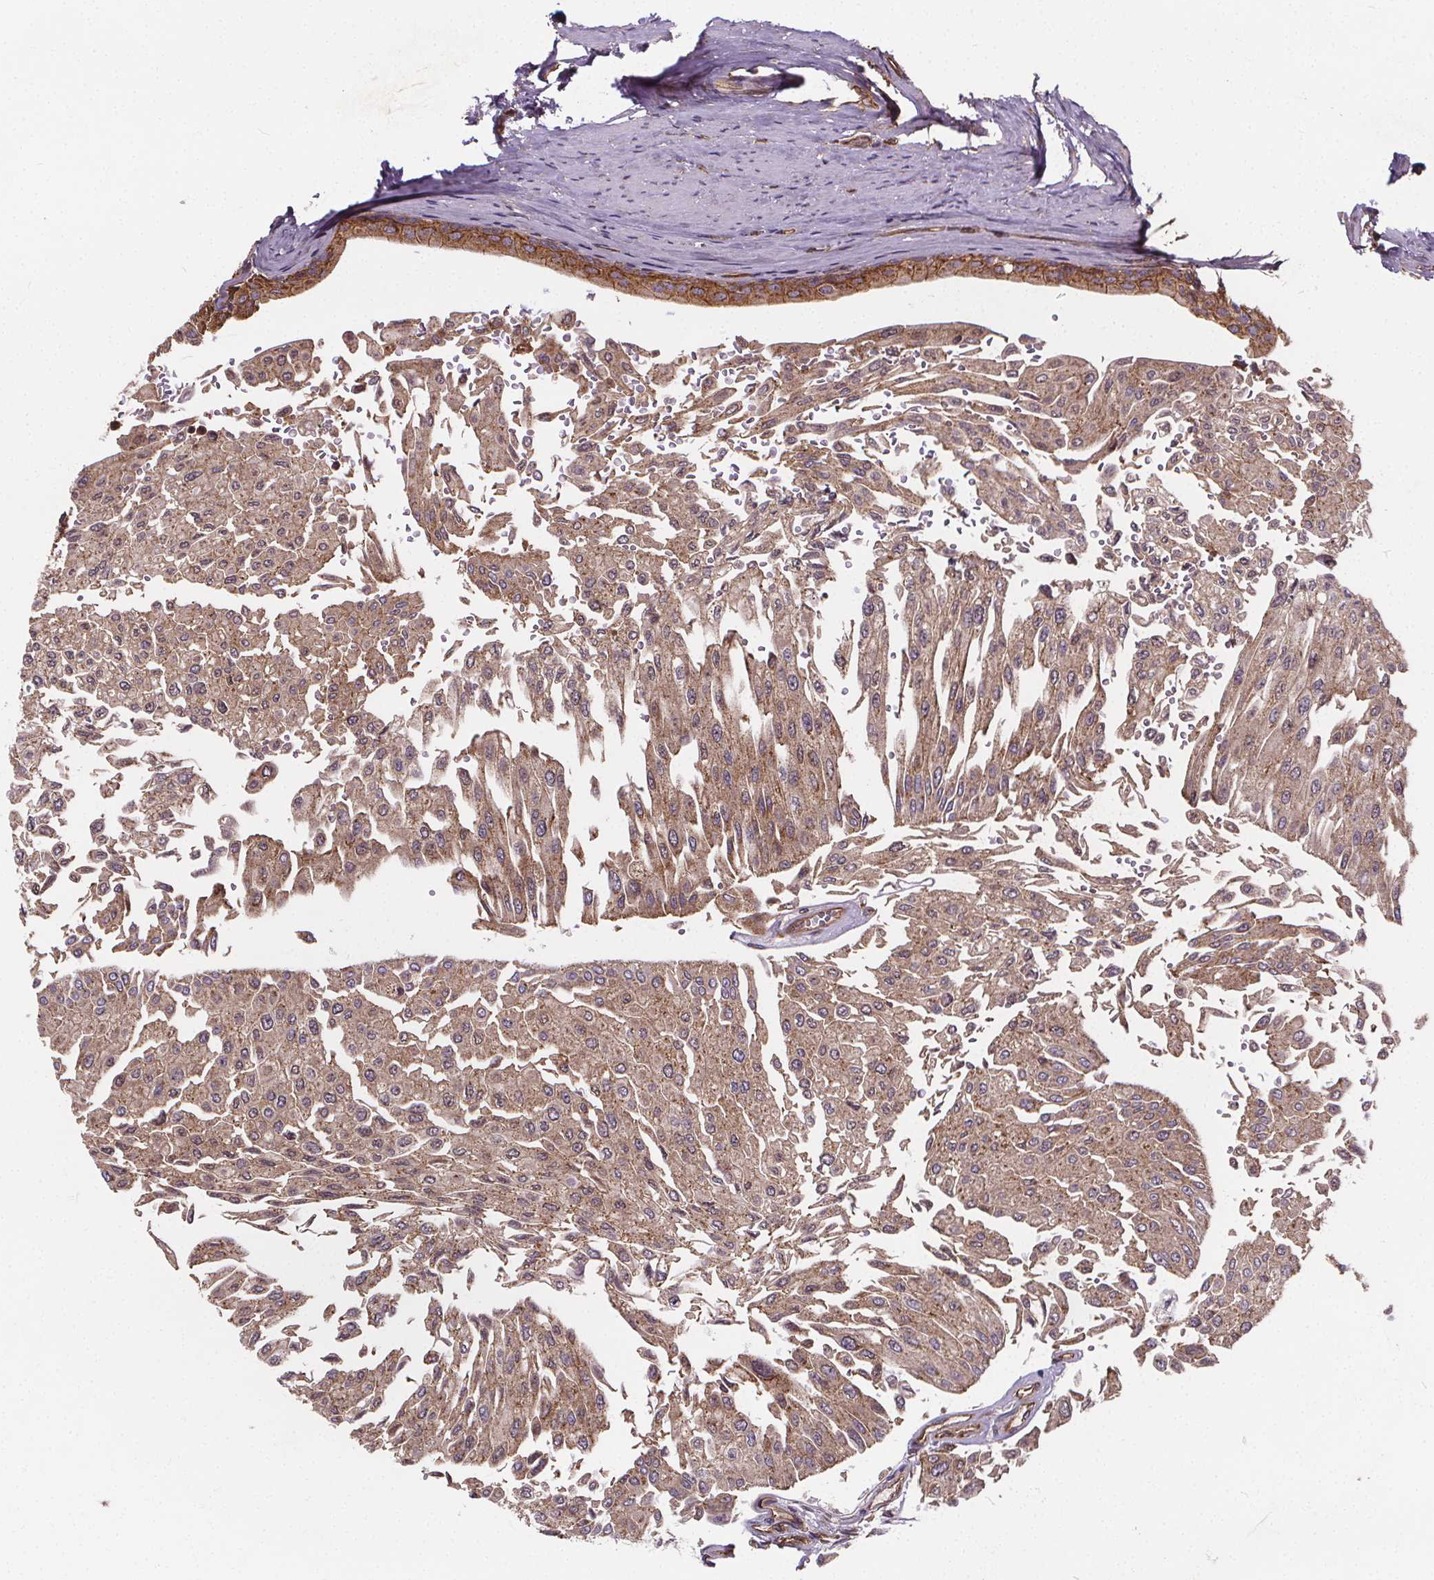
{"staining": {"intensity": "moderate", "quantity": ">75%", "location": "cytoplasmic/membranous"}, "tissue": "urothelial cancer", "cell_type": "Tumor cells", "image_type": "cancer", "snomed": [{"axis": "morphology", "description": "Urothelial carcinoma, NOS"}, {"axis": "topography", "description": "Urinary bladder"}], "caption": "A brown stain highlights moderate cytoplasmic/membranous staining of a protein in transitional cell carcinoma tumor cells.", "gene": "CLINT1", "patient": {"sex": "male", "age": 67}}